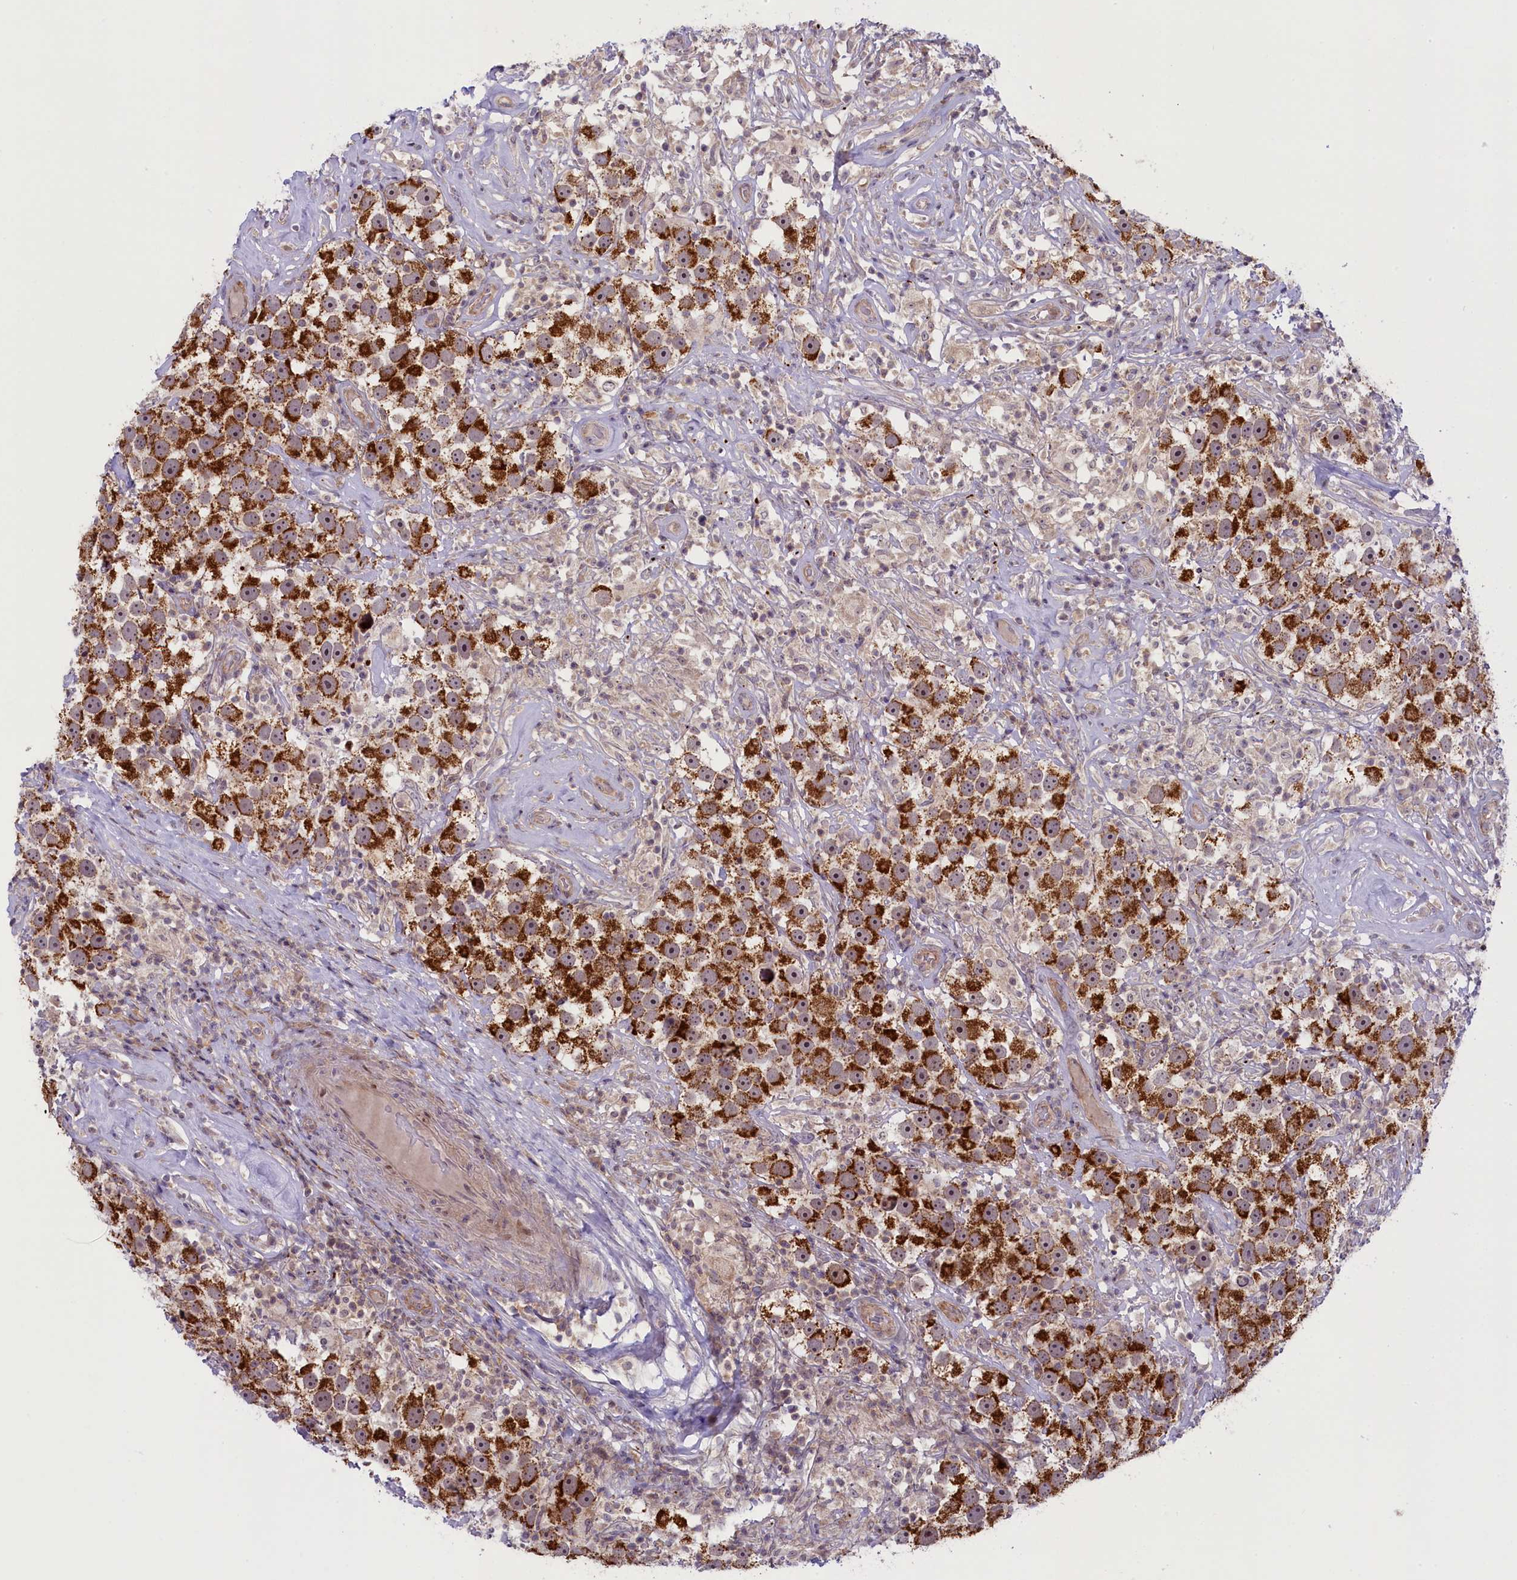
{"staining": {"intensity": "strong", "quantity": ">75%", "location": "cytoplasmic/membranous,nuclear"}, "tissue": "testis cancer", "cell_type": "Tumor cells", "image_type": "cancer", "snomed": [{"axis": "morphology", "description": "Seminoma, NOS"}, {"axis": "topography", "description": "Testis"}], "caption": "Immunohistochemistry histopathology image of human testis seminoma stained for a protein (brown), which demonstrates high levels of strong cytoplasmic/membranous and nuclear expression in approximately >75% of tumor cells.", "gene": "CCL23", "patient": {"sex": "male", "age": 49}}